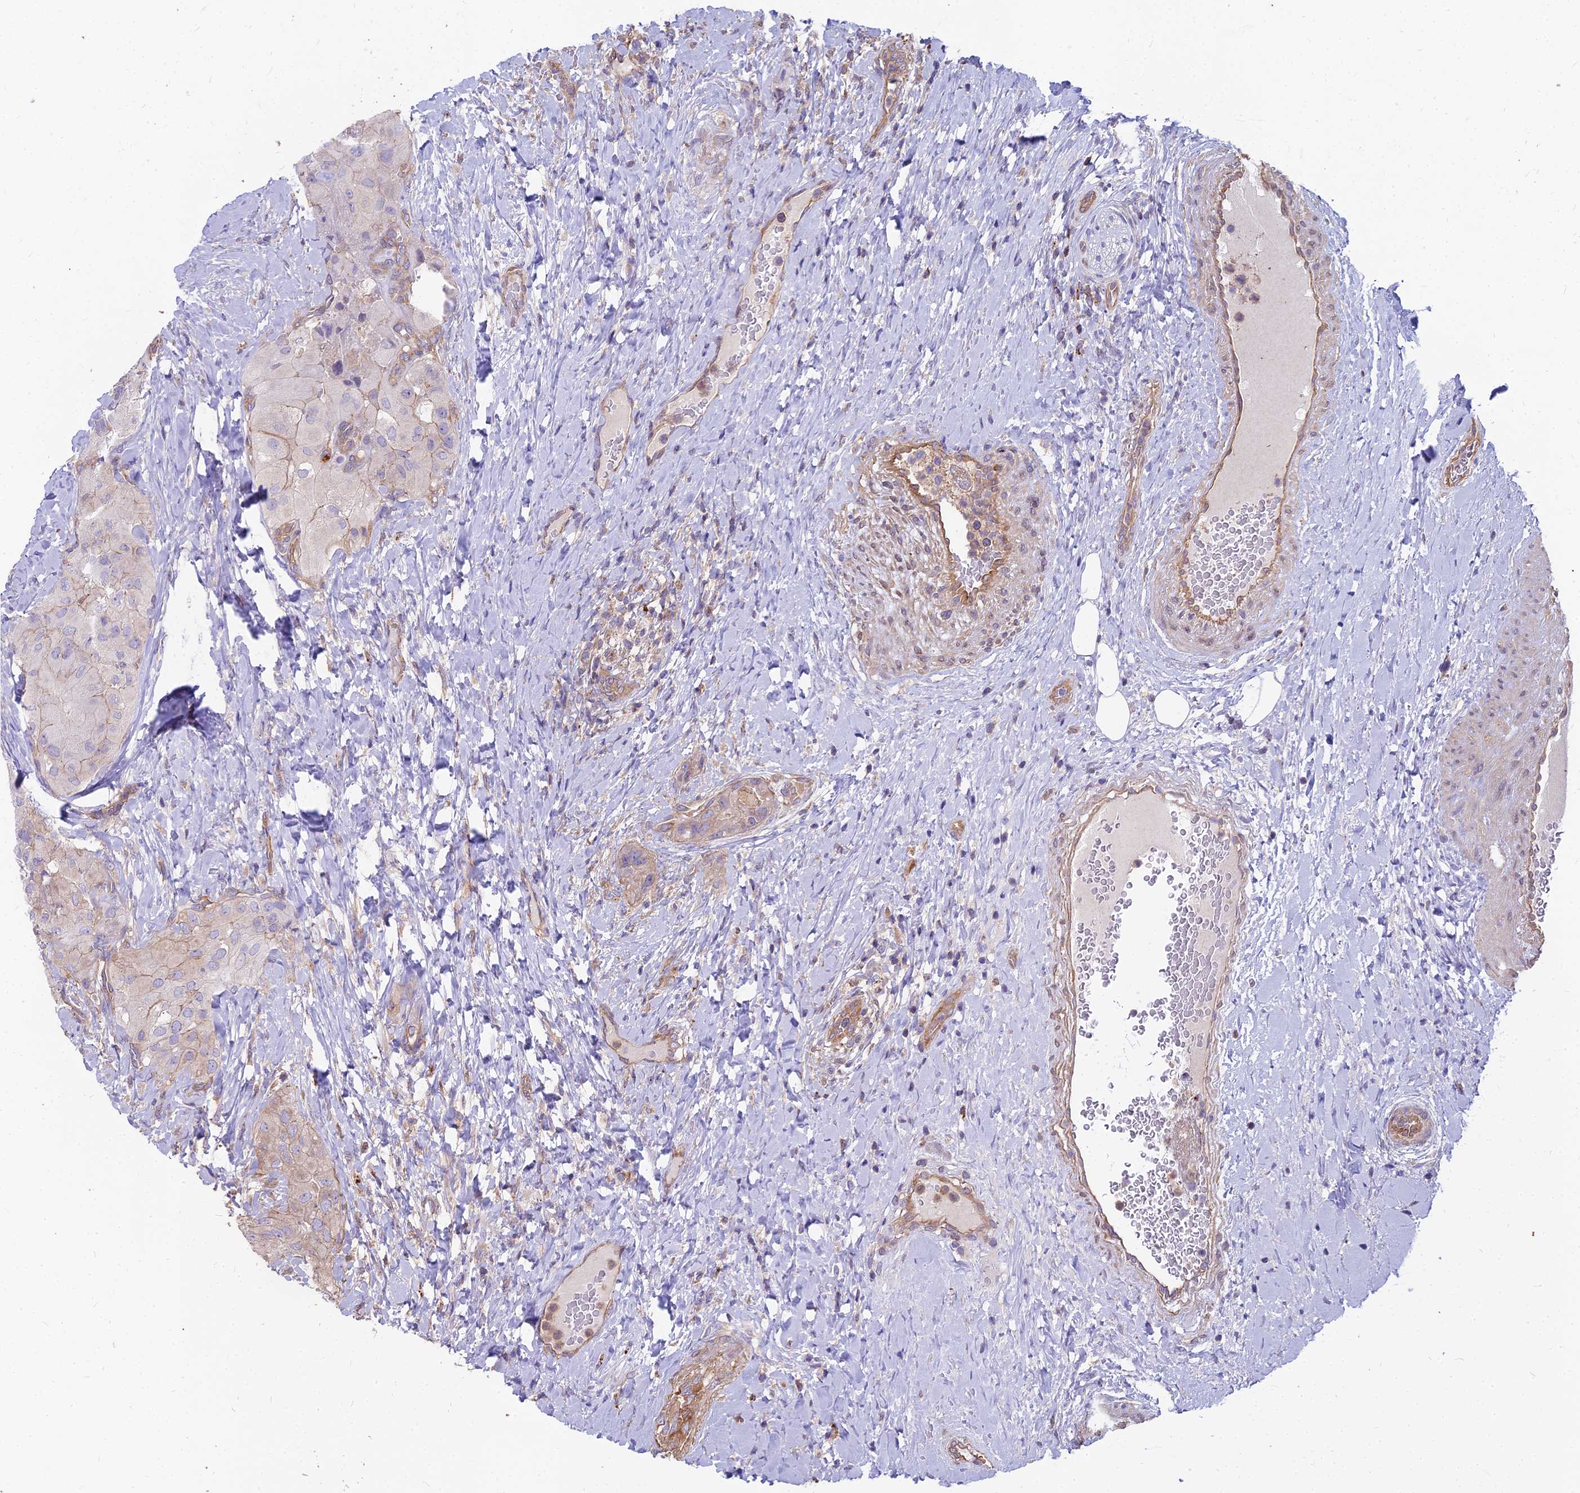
{"staining": {"intensity": "weak", "quantity": "<25%", "location": "cytoplasmic/membranous"}, "tissue": "thyroid cancer", "cell_type": "Tumor cells", "image_type": "cancer", "snomed": [{"axis": "morphology", "description": "Normal tissue, NOS"}, {"axis": "morphology", "description": "Papillary adenocarcinoma, NOS"}, {"axis": "topography", "description": "Thyroid gland"}], "caption": "Protein analysis of thyroid cancer (papillary adenocarcinoma) reveals no significant positivity in tumor cells.", "gene": "HLA-DOA", "patient": {"sex": "female", "age": 59}}